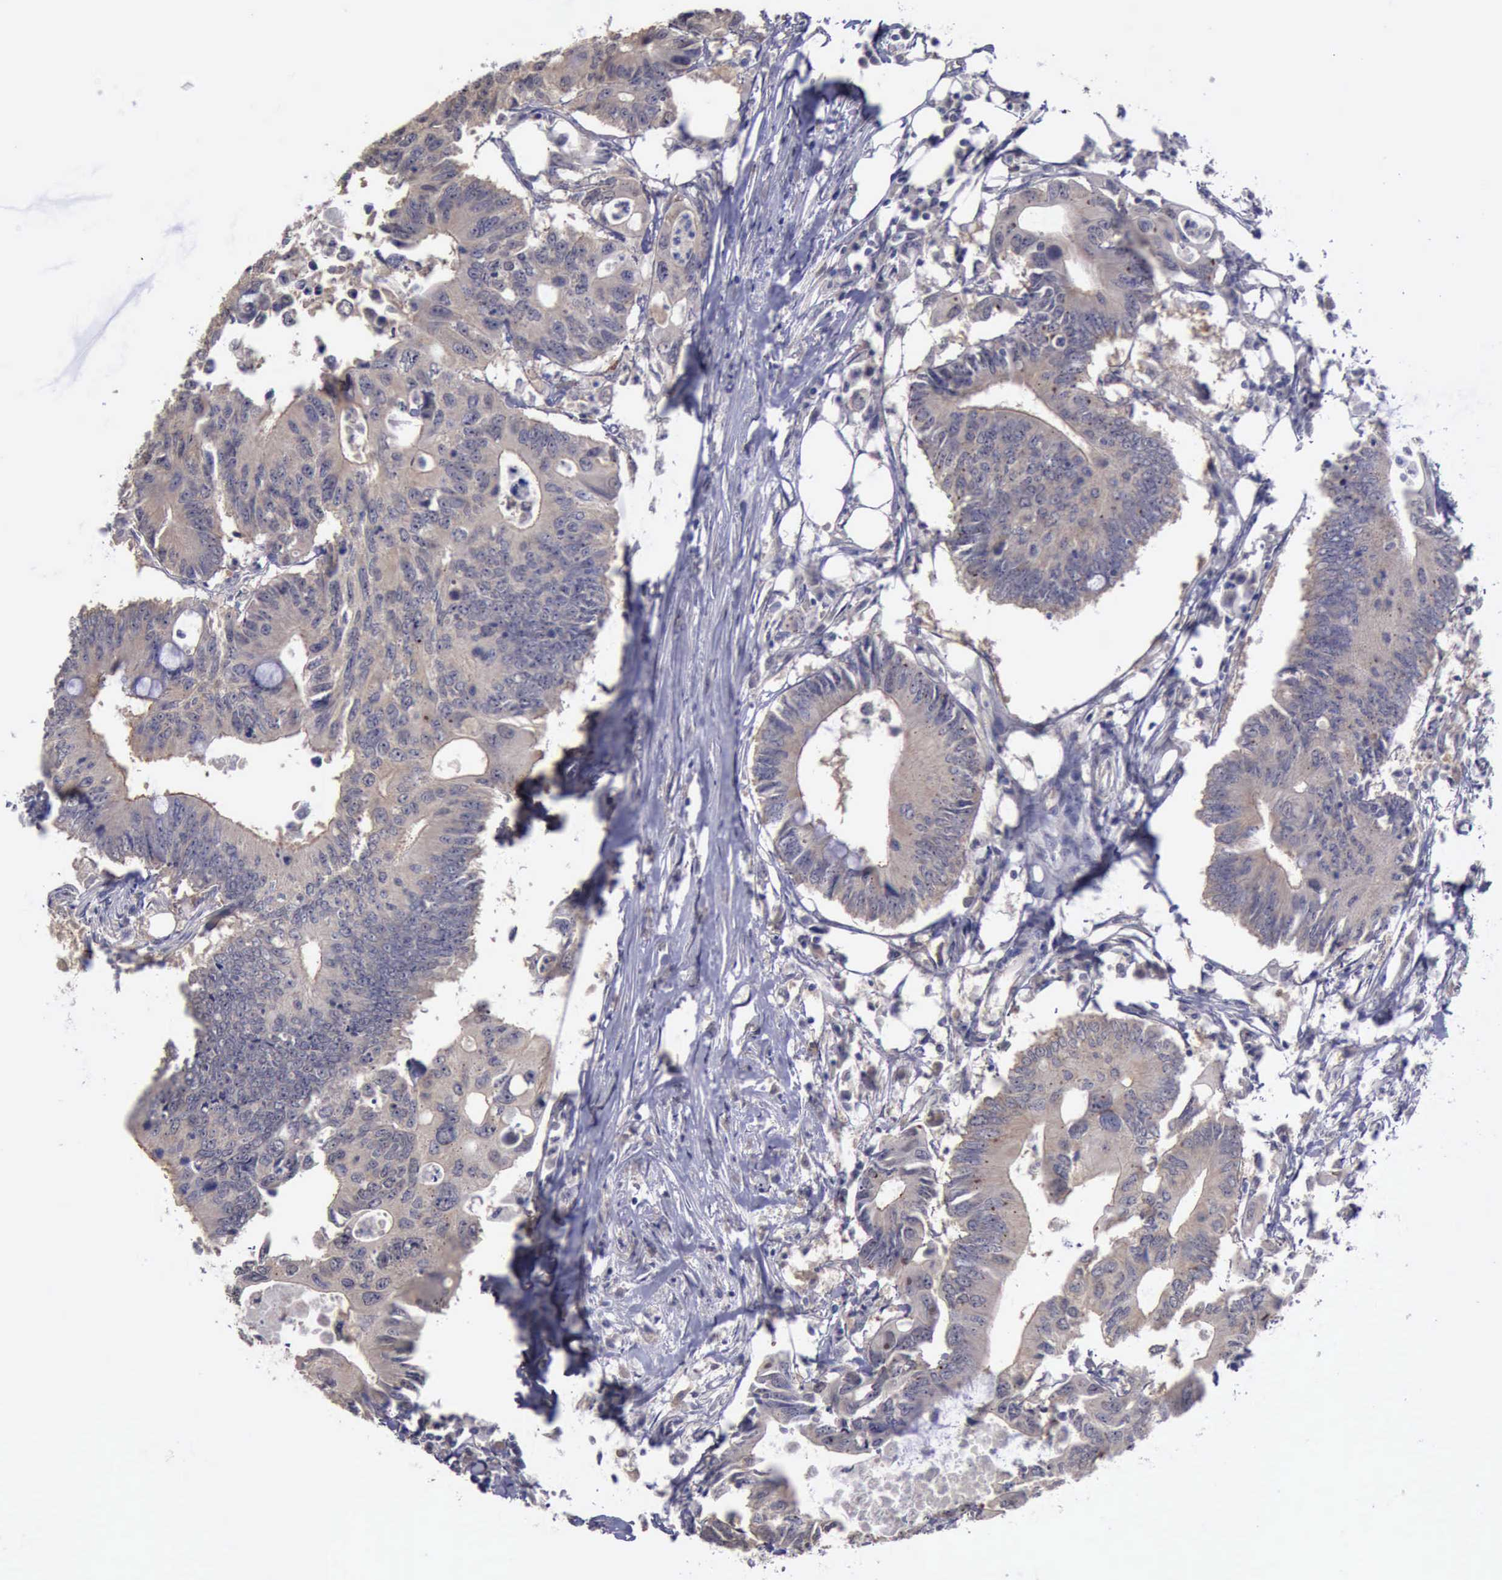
{"staining": {"intensity": "weak", "quantity": "25%-75%", "location": "cytoplasmic/membranous"}, "tissue": "colorectal cancer", "cell_type": "Tumor cells", "image_type": "cancer", "snomed": [{"axis": "morphology", "description": "Adenocarcinoma, NOS"}, {"axis": "topography", "description": "Colon"}], "caption": "Immunohistochemical staining of adenocarcinoma (colorectal) exhibits low levels of weak cytoplasmic/membranous protein positivity in approximately 25%-75% of tumor cells.", "gene": "PHKA1", "patient": {"sex": "male", "age": 71}}